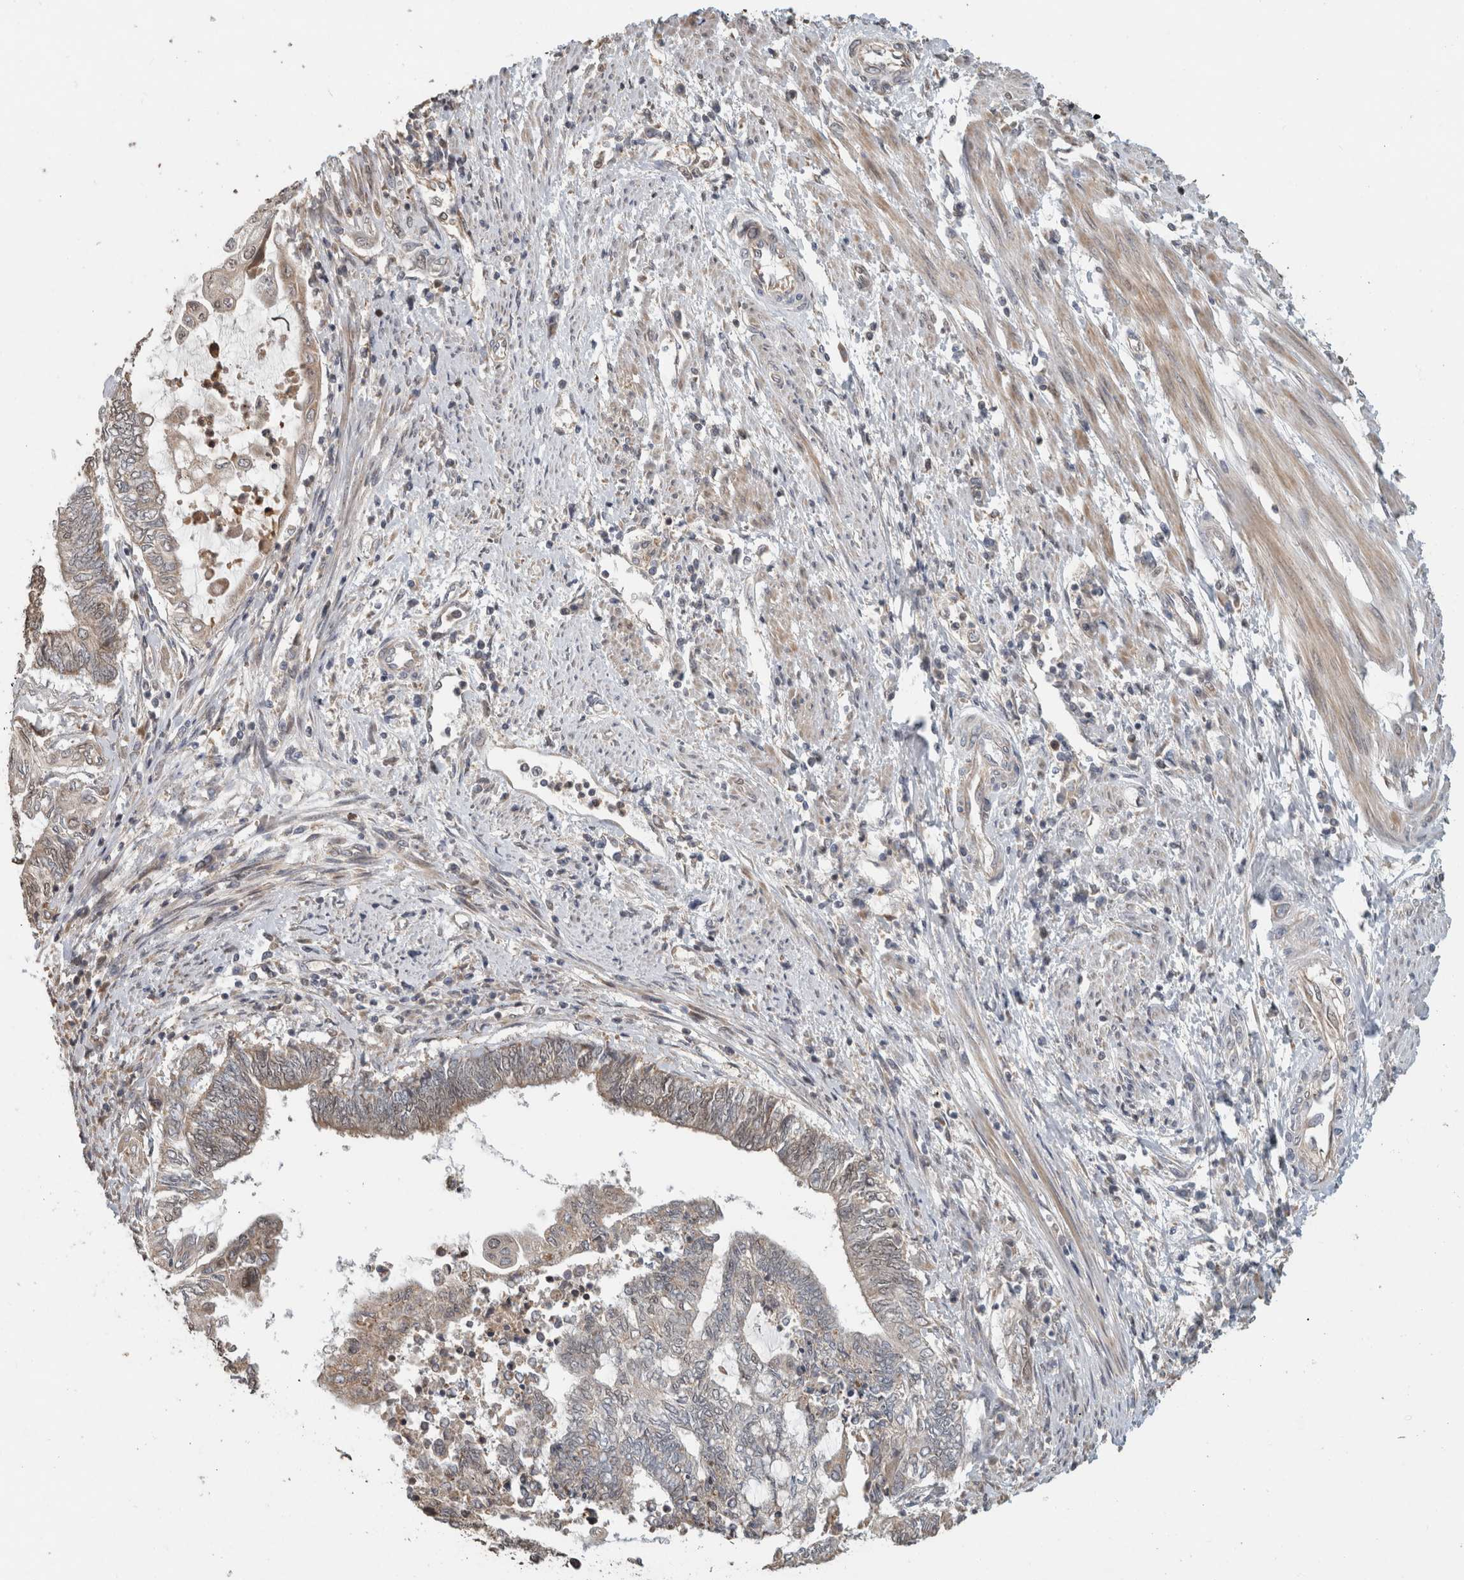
{"staining": {"intensity": "weak", "quantity": "<25%", "location": "cytoplasmic/membranous"}, "tissue": "endometrial cancer", "cell_type": "Tumor cells", "image_type": "cancer", "snomed": [{"axis": "morphology", "description": "Adenocarcinoma, NOS"}, {"axis": "topography", "description": "Uterus"}, {"axis": "topography", "description": "Endometrium"}], "caption": "Immunohistochemistry image of human endometrial cancer stained for a protein (brown), which reveals no staining in tumor cells.", "gene": "GINS4", "patient": {"sex": "female", "age": 70}}